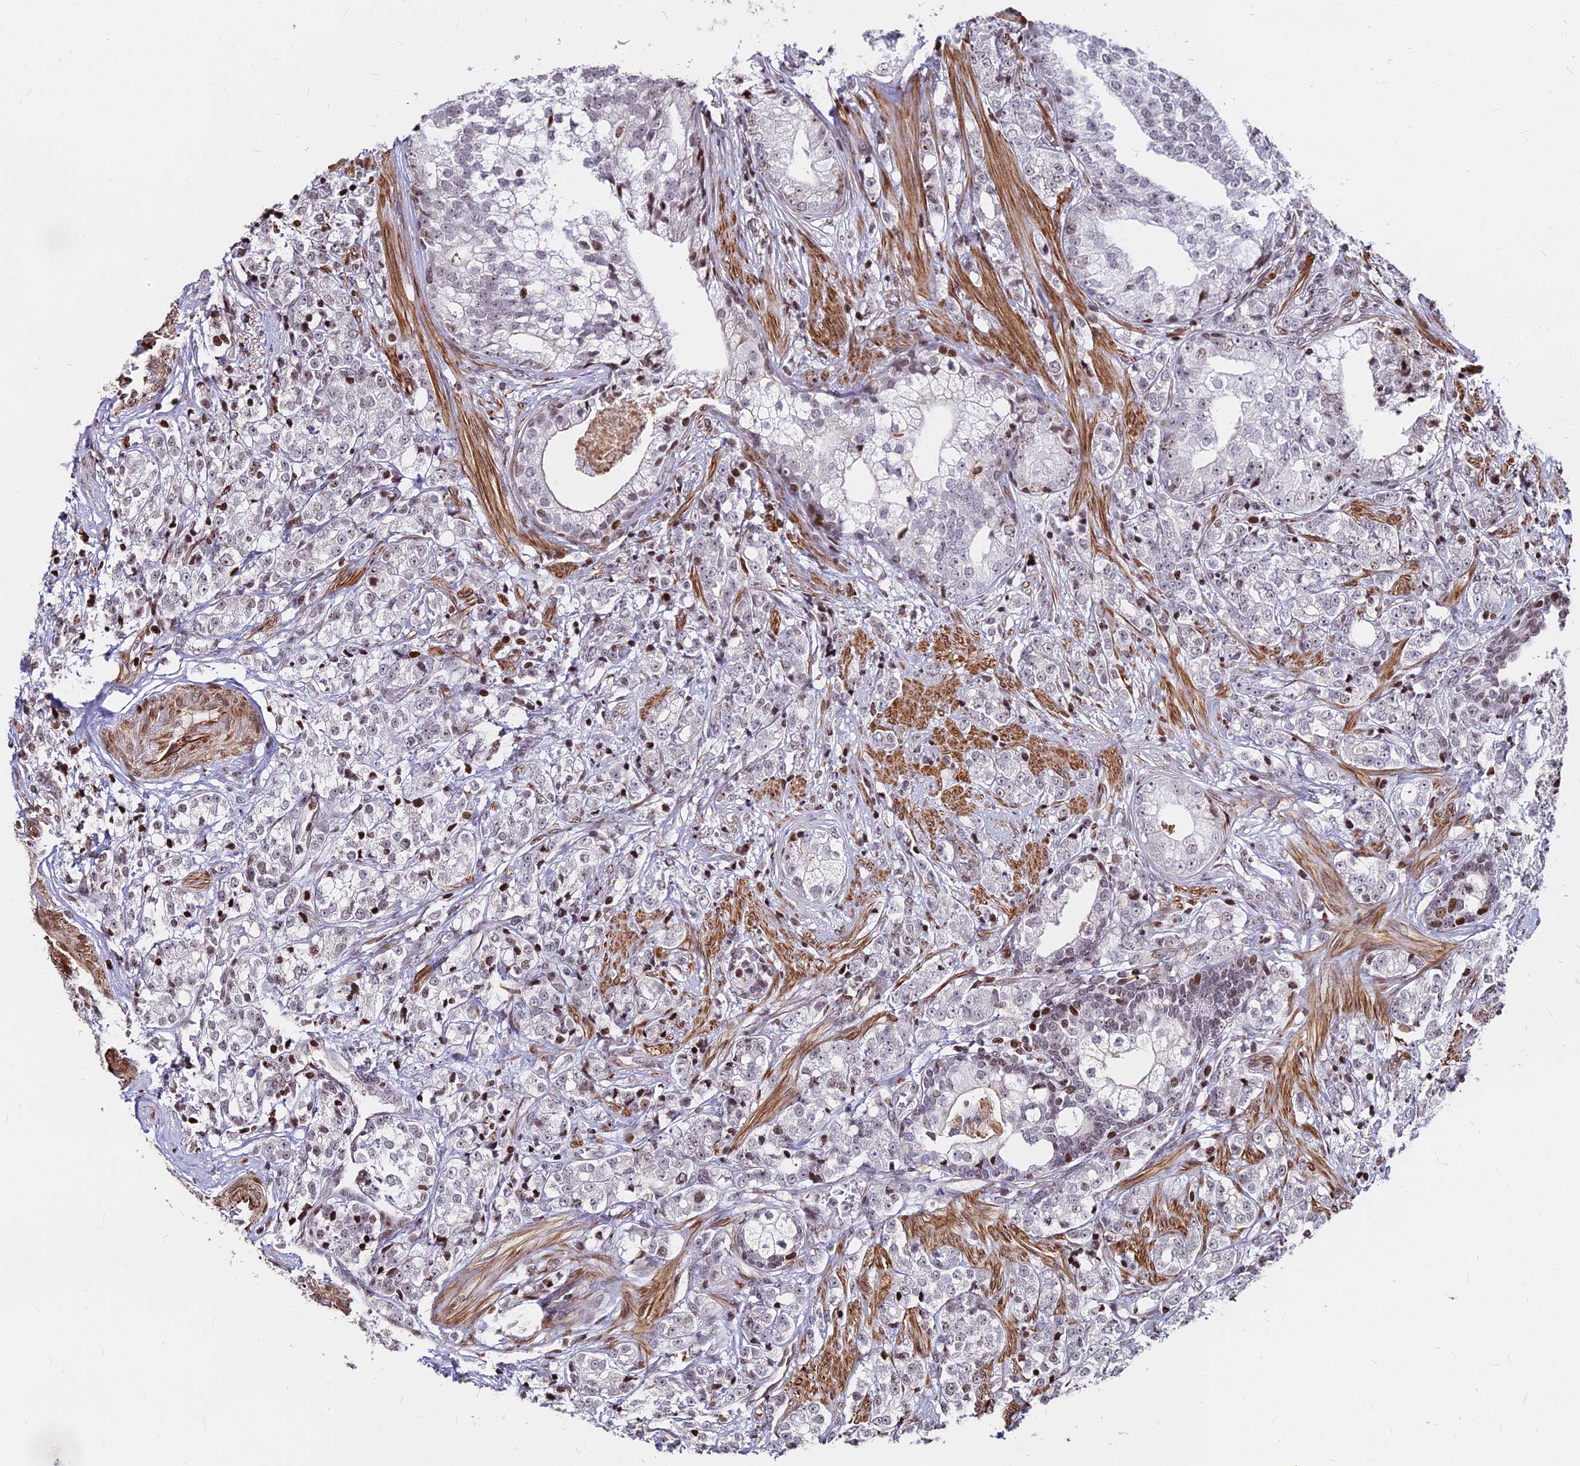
{"staining": {"intensity": "weak", "quantity": "25%-75%", "location": "nuclear"}, "tissue": "prostate cancer", "cell_type": "Tumor cells", "image_type": "cancer", "snomed": [{"axis": "morphology", "description": "Adenocarcinoma, High grade"}, {"axis": "topography", "description": "Prostate"}], "caption": "Immunohistochemical staining of prostate cancer demonstrates low levels of weak nuclear protein expression in approximately 25%-75% of tumor cells.", "gene": "NYAP2", "patient": {"sex": "male", "age": 69}}